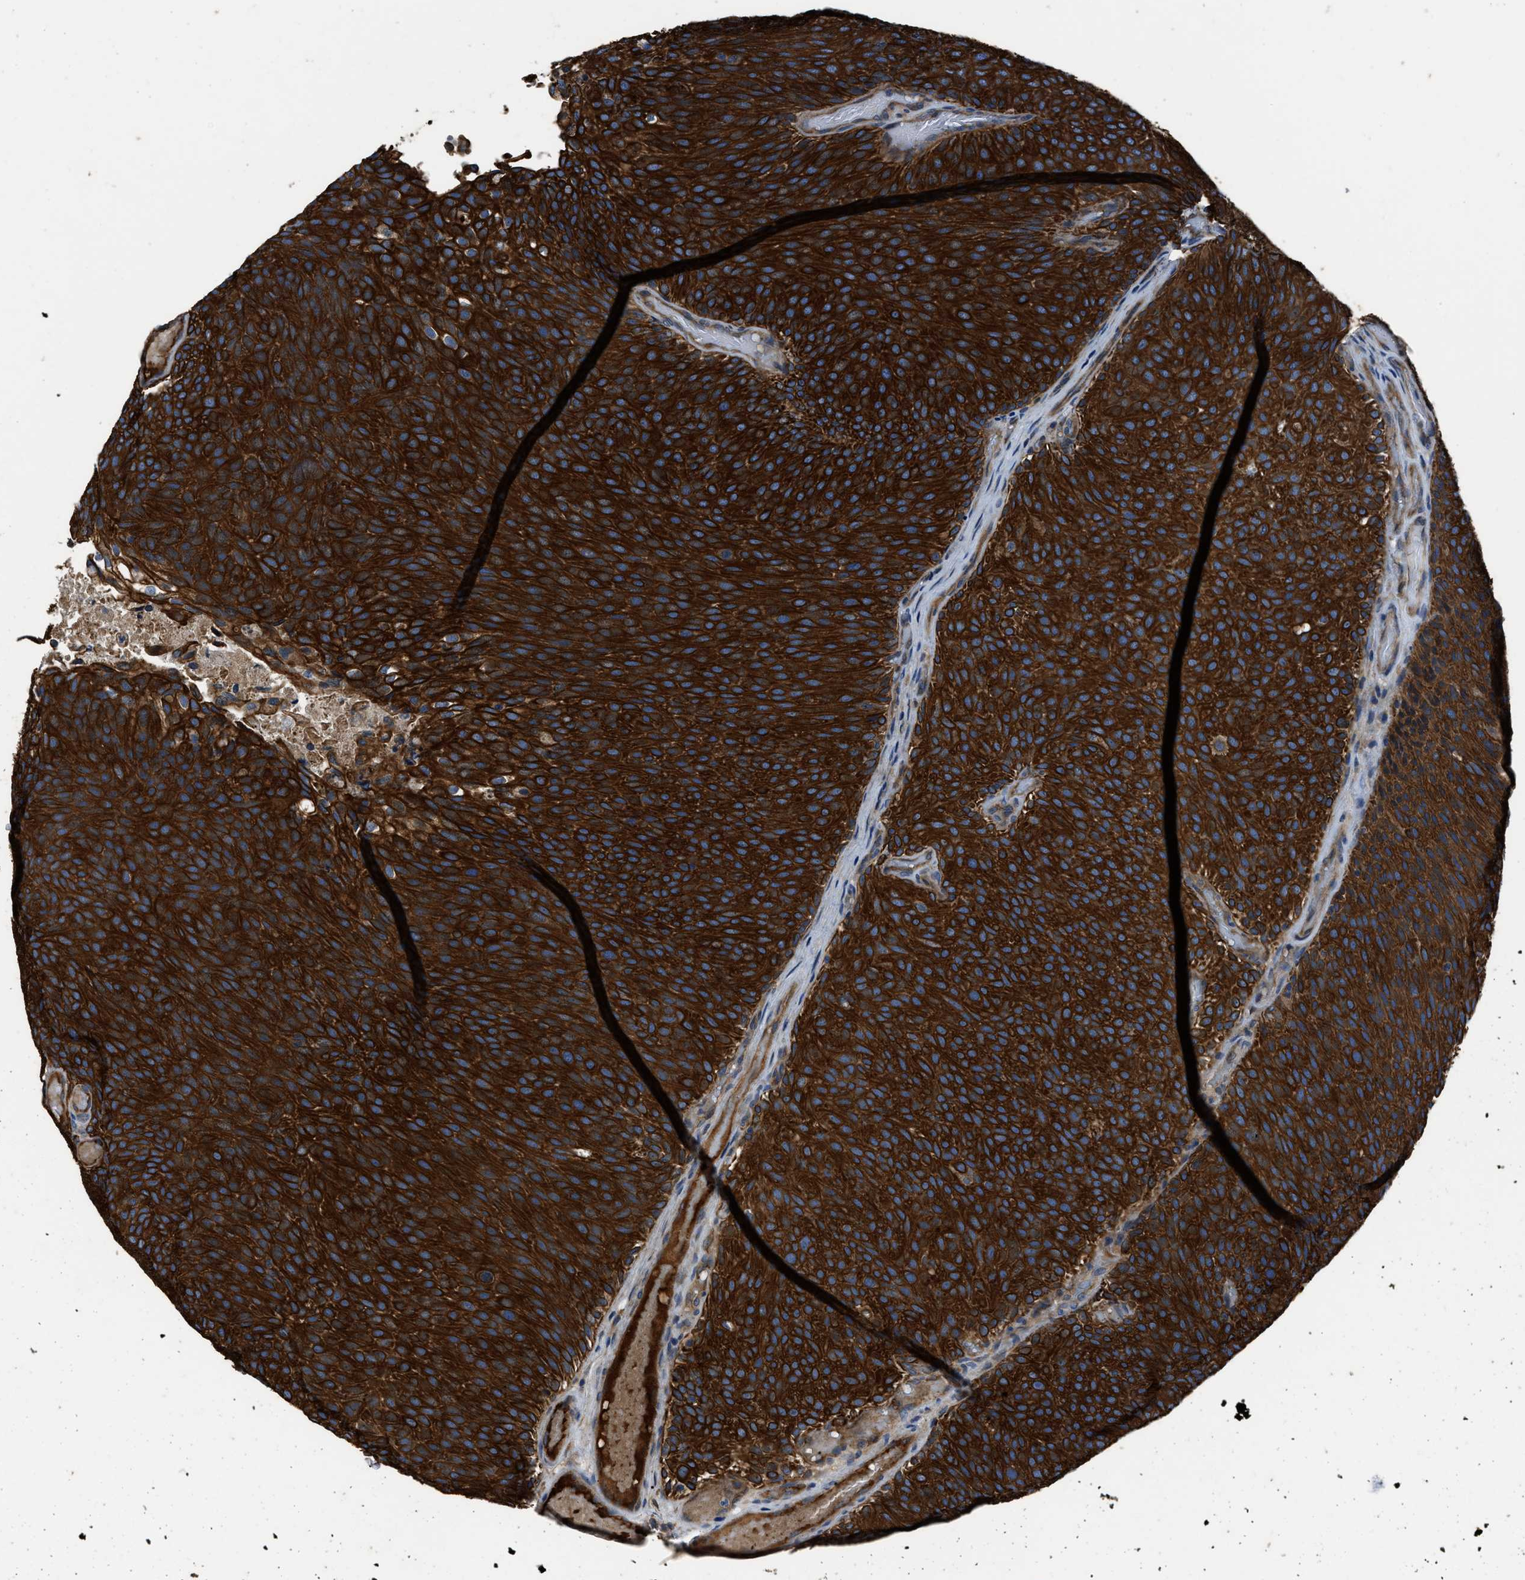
{"staining": {"intensity": "strong", "quantity": ">75%", "location": "cytoplasmic/membranous"}, "tissue": "urothelial cancer", "cell_type": "Tumor cells", "image_type": "cancer", "snomed": [{"axis": "morphology", "description": "Urothelial carcinoma, Low grade"}, {"axis": "topography", "description": "Urinary bladder"}], "caption": "Protein staining demonstrates strong cytoplasmic/membranous positivity in about >75% of tumor cells in urothelial cancer.", "gene": "ERC1", "patient": {"sex": "male", "age": 78}}